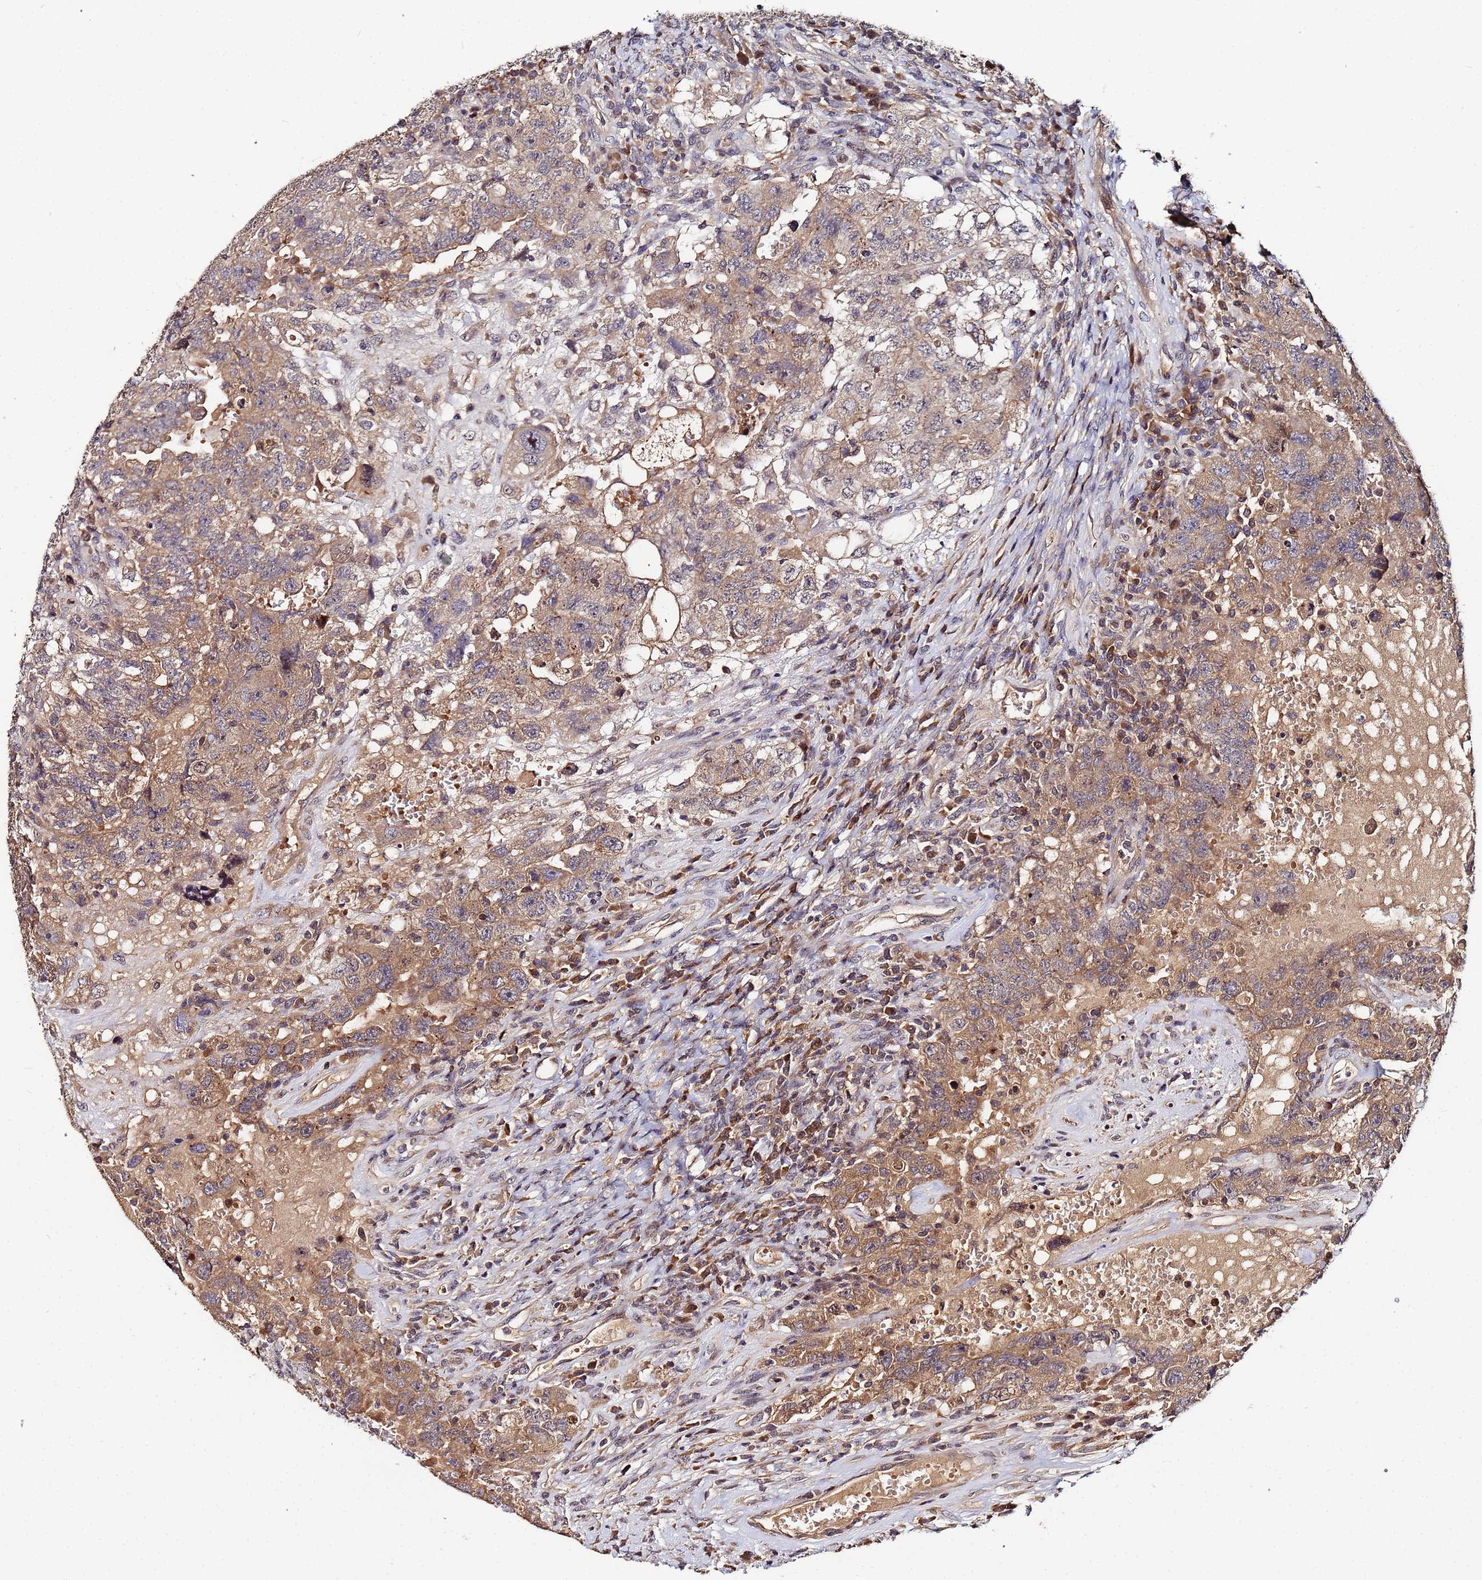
{"staining": {"intensity": "moderate", "quantity": ">75%", "location": "cytoplasmic/membranous,nuclear"}, "tissue": "testis cancer", "cell_type": "Tumor cells", "image_type": "cancer", "snomed": [{"axis": "morphology", "description": "Carcinoma, Embryonal, NOS"}, {"axis": "topography", "description": "Testis"}], "caption": "Immunohistochemical staining of testis cancer reveals medium levels of moderate cytoplasmic/membranous and nuclear protein expression in approximately >75% of tumor cells. Ihc stains the protein in brown and the nuclei are stained blue.", "gene": "OSER1", "patient": {"sex": "male", "age": 26}}